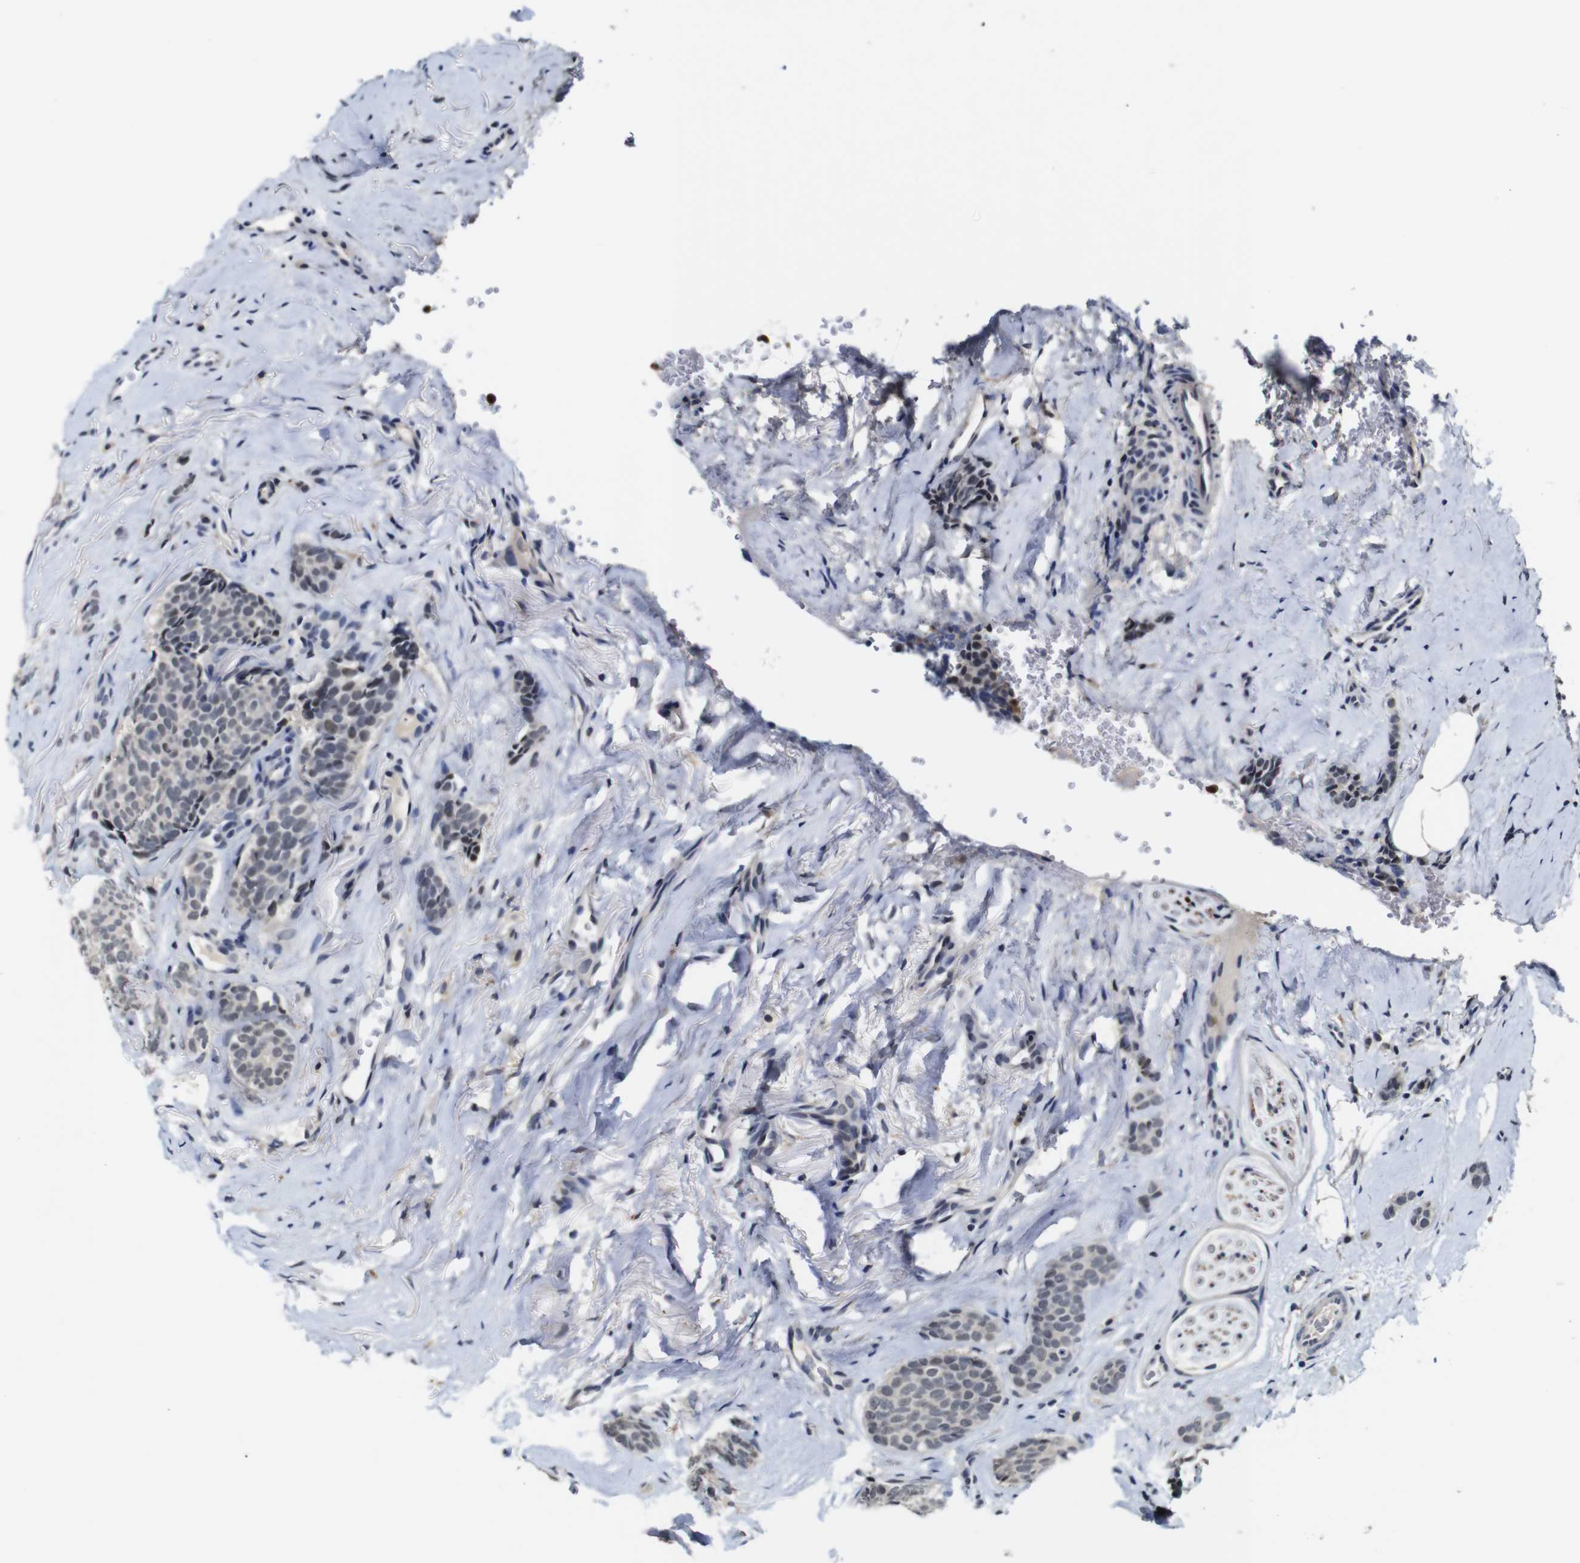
{"staining": {"intensity": "negative", "quantity": "none", "location": "none"}, "tissue": "breast cancer", "cell_type": "Tumor cells", "image_type": "cancer", "snomed": [{"axis": "morphology", "description": "Lobular carcinoma"}, {"axis": "topography", "description": "Skin"}, {"axis": "topography", "description": "Breast"}], "caption": "Immunohistochemistry of lobular carcinoma (breast) displays no staining in tumor cells.", "gene": "NTRK3", "patient": {"sex": "female", "age": 46}}